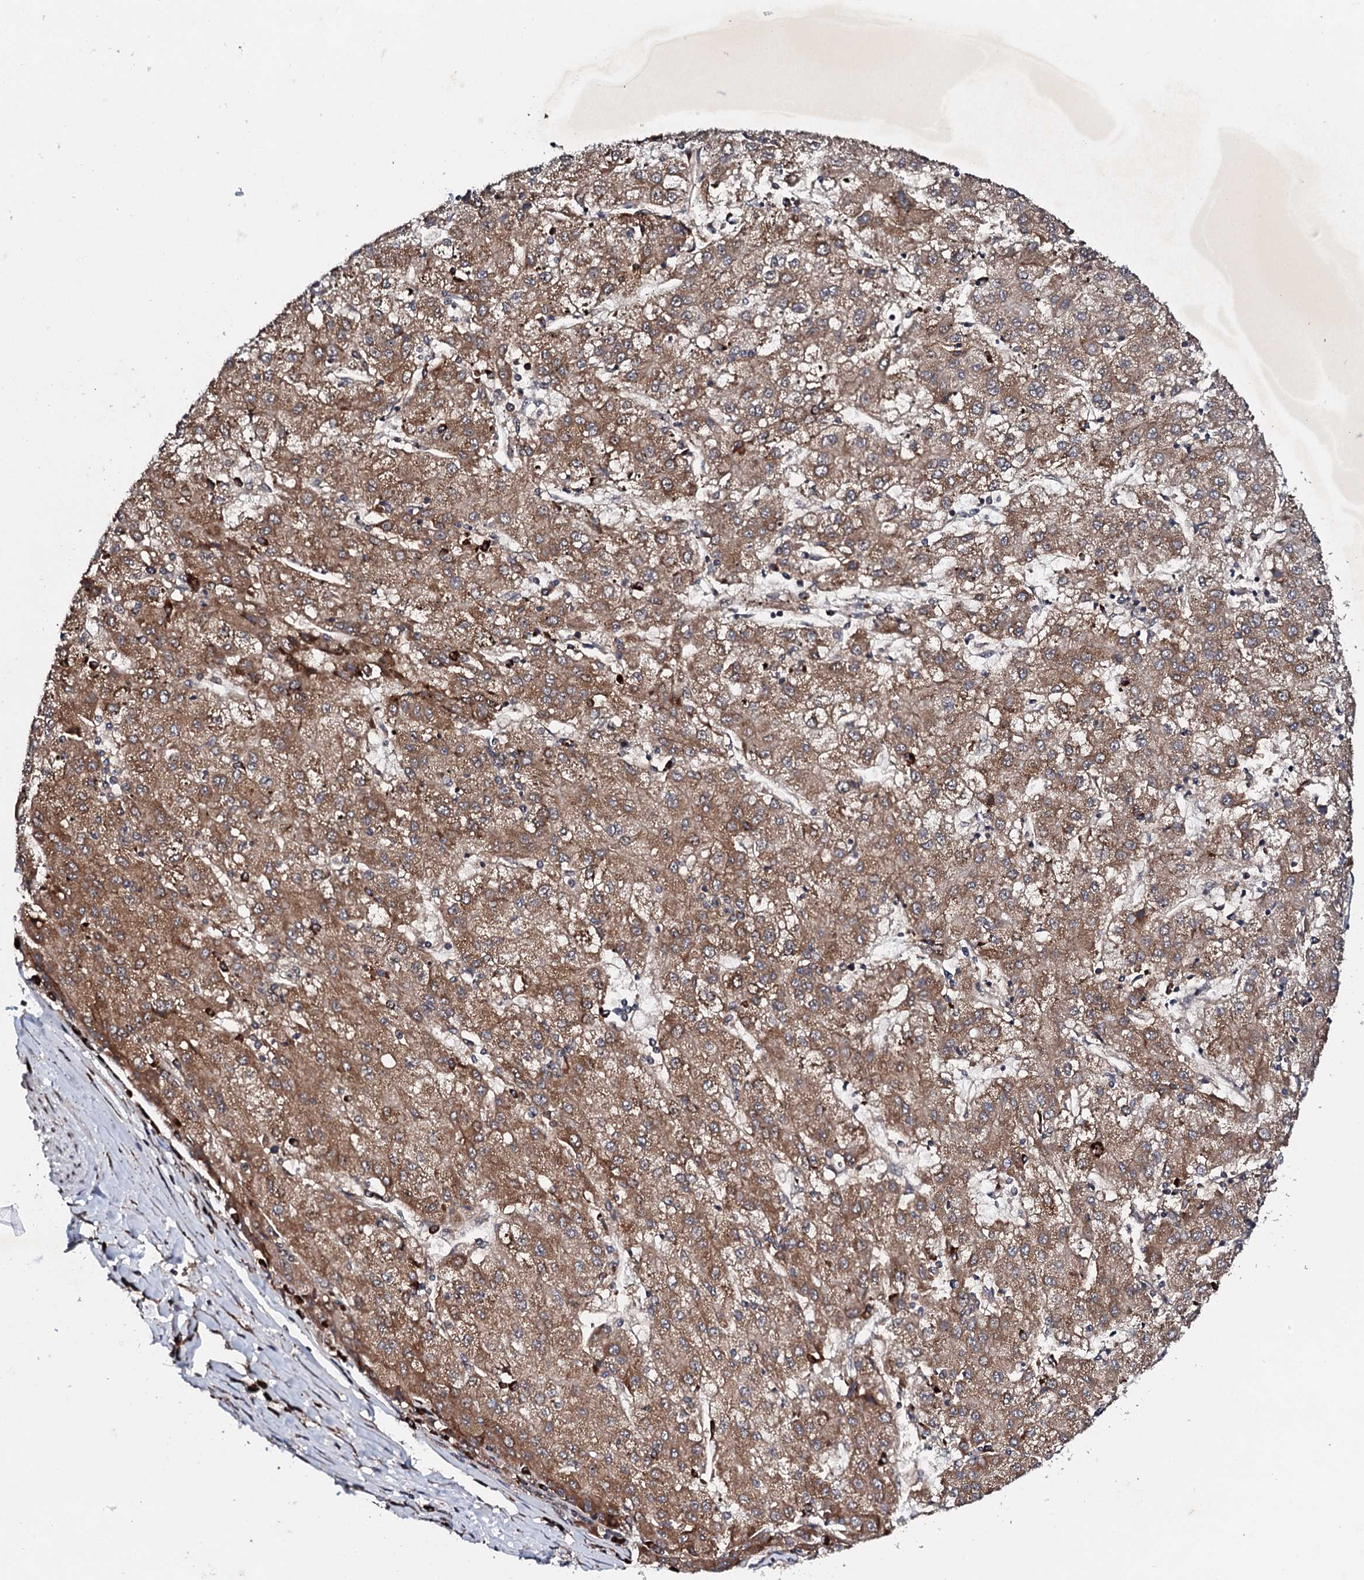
{"staining": {"intensity": "moderate", "quantity": ">75%", "location": "cytoplasmic/membranous"}, "tissue": "liver cancer", "cell_type": "Tumor cells", "image_type": "cancer", "snomed": [{"axis": "morphology", "description": "Carcinoma, Hepatocellular, NOS"}, {"axis": "topography", "description": "Liver"}], "caption": "Brown immunohistochemical staining in liver cancer (hepatocellular carcinoma) reveals moderate cytoplasmic/membranous expression in about >75% of tumor cells.", "gene": "FAM111A", "patient": {"sex": "male", "age": 72}}